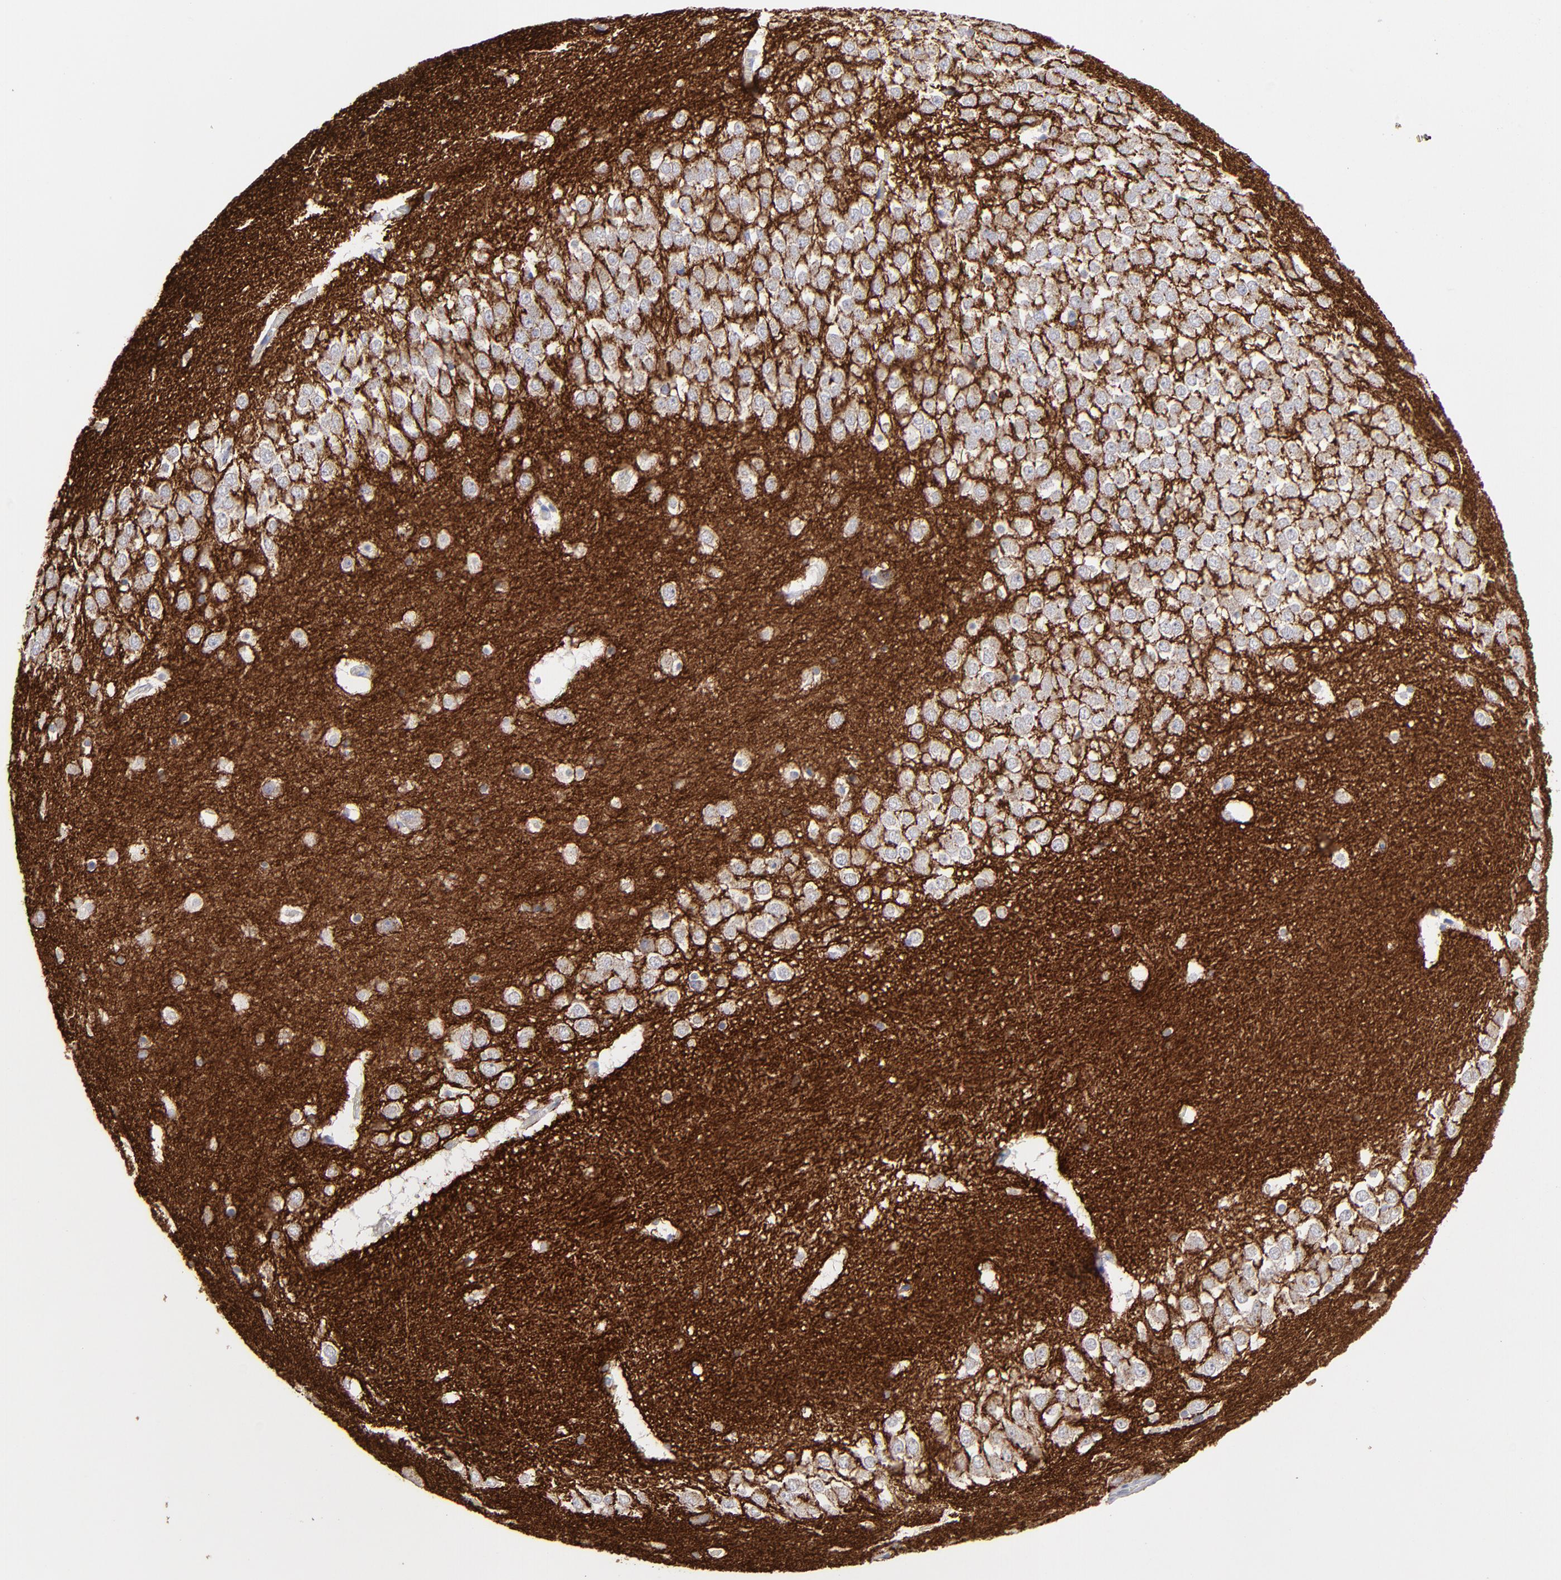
{"staining": {"intensity": "negative", "quantity": "none", "location": "none"}, "tissue": "hippocampus", "cell_type": "Glial cells", "image_type": "normal", "snomed": [{"axis": "morphology", "description": "Normal tissue, NOS"}, {"axis": "topography", "description": "Hippocampus"}], "caption": "Protein analysis of unremarkable hippocampus exhibits no significant expression in glial cells. Brightfield microscopy of immunohistochemistry (IHC) stained with DAB (brown) and hematoxylin (blue), captured at high magnification.", "gene": "CADM3", "patient": {"sex": "male", "age": 45}}